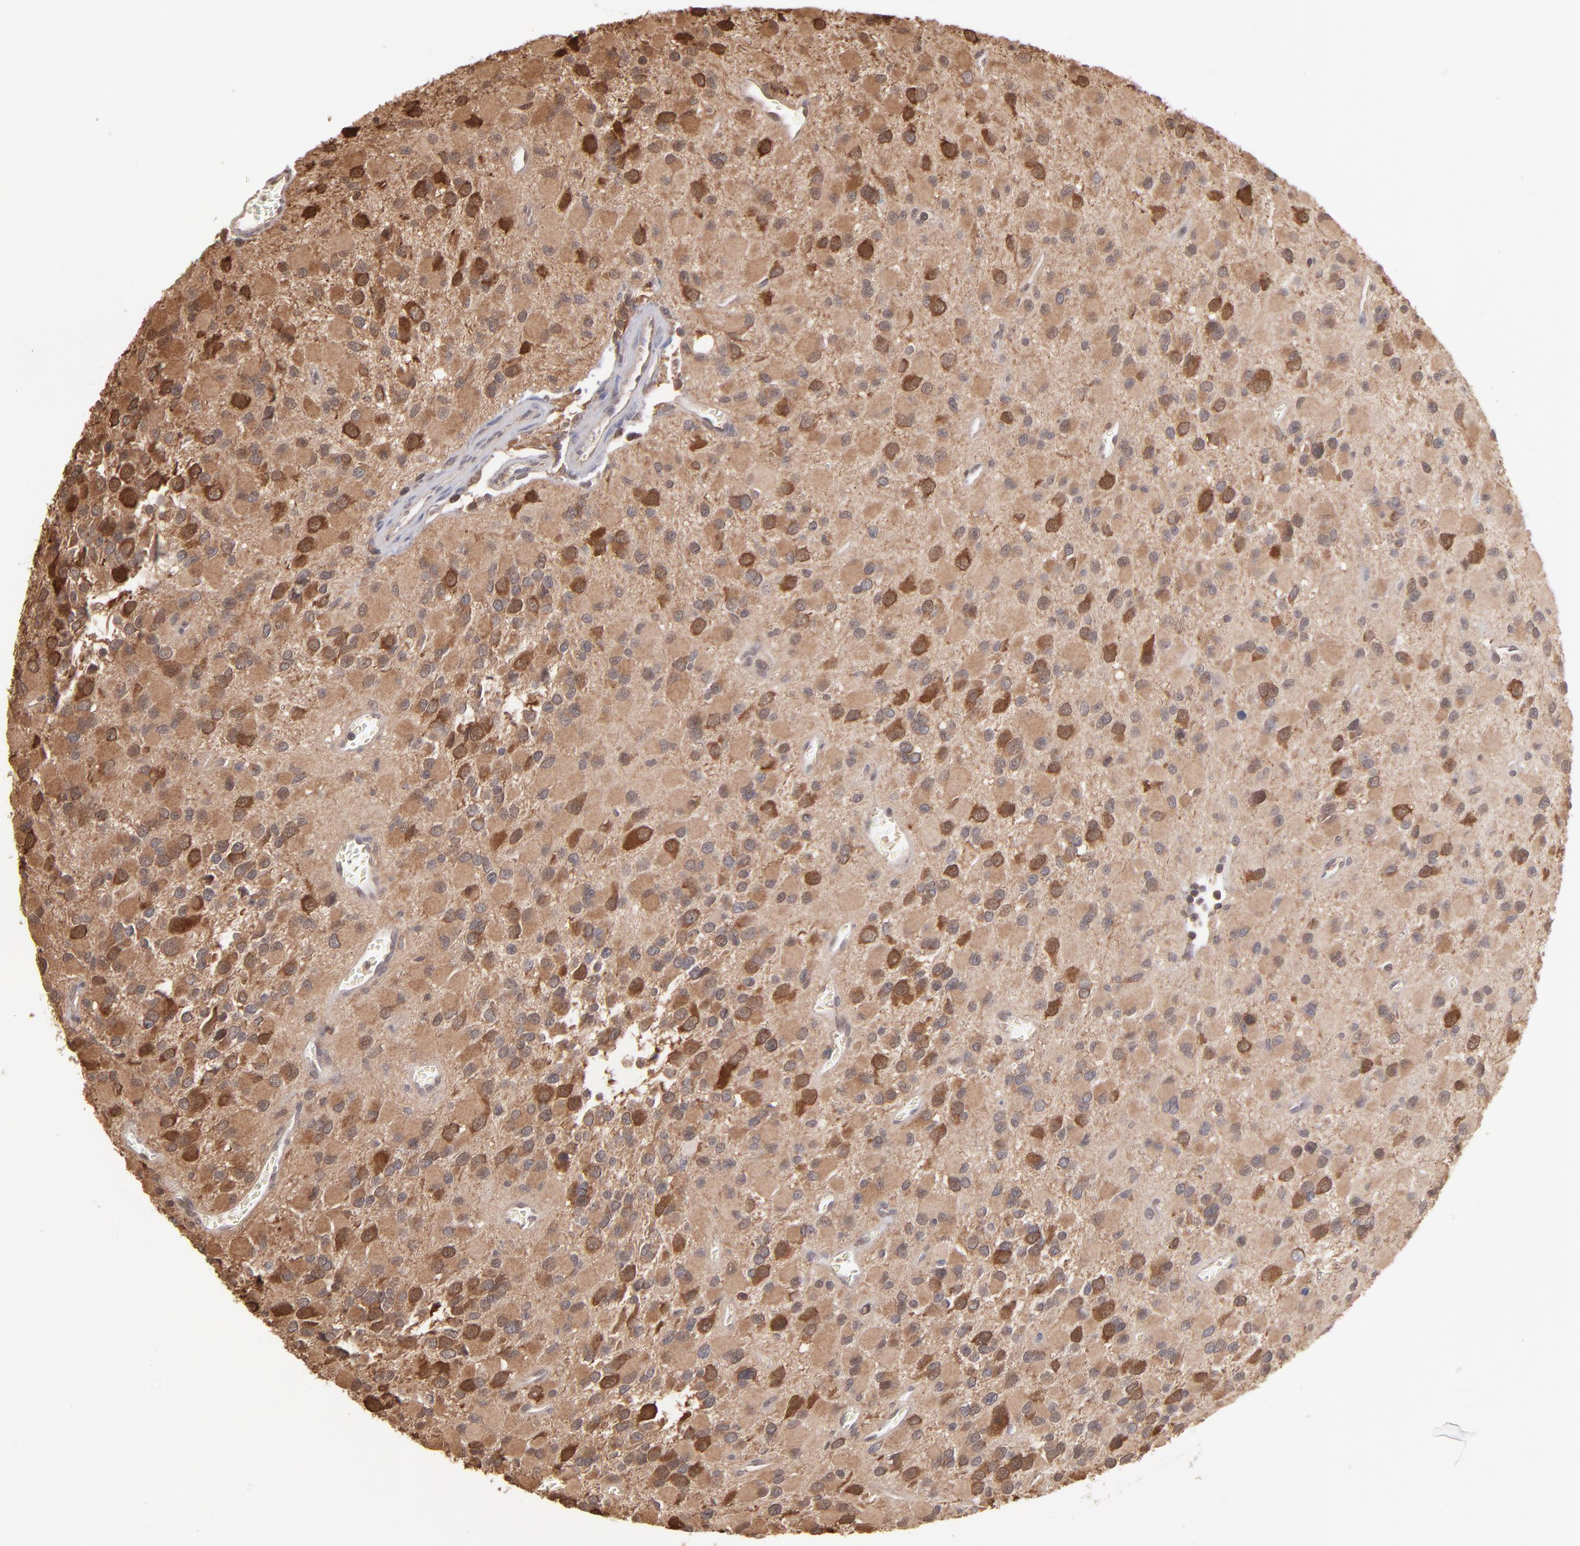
{"staining": {"intensity": "strong", "quantity": ">75%", "location": "cytoplasmic/membranous"}, "tissue": "glioma", "cell_type": "Tumor cells", "image_type": "cancer", "snomed": [{"axis": "morphology", "description": "Glioma, malignant, Low grade"}, {"axis": "topography", "description": "Brain"}], "caption": "There is high levels of strong cytoplasmic/membranous positivity in tumor cells of low-grade glioma (malignant), as demonstrated by immunohistochemical staining (brown color).", "gene": "MAP2K2", "patient": {"sex": "male", "age": 42}}